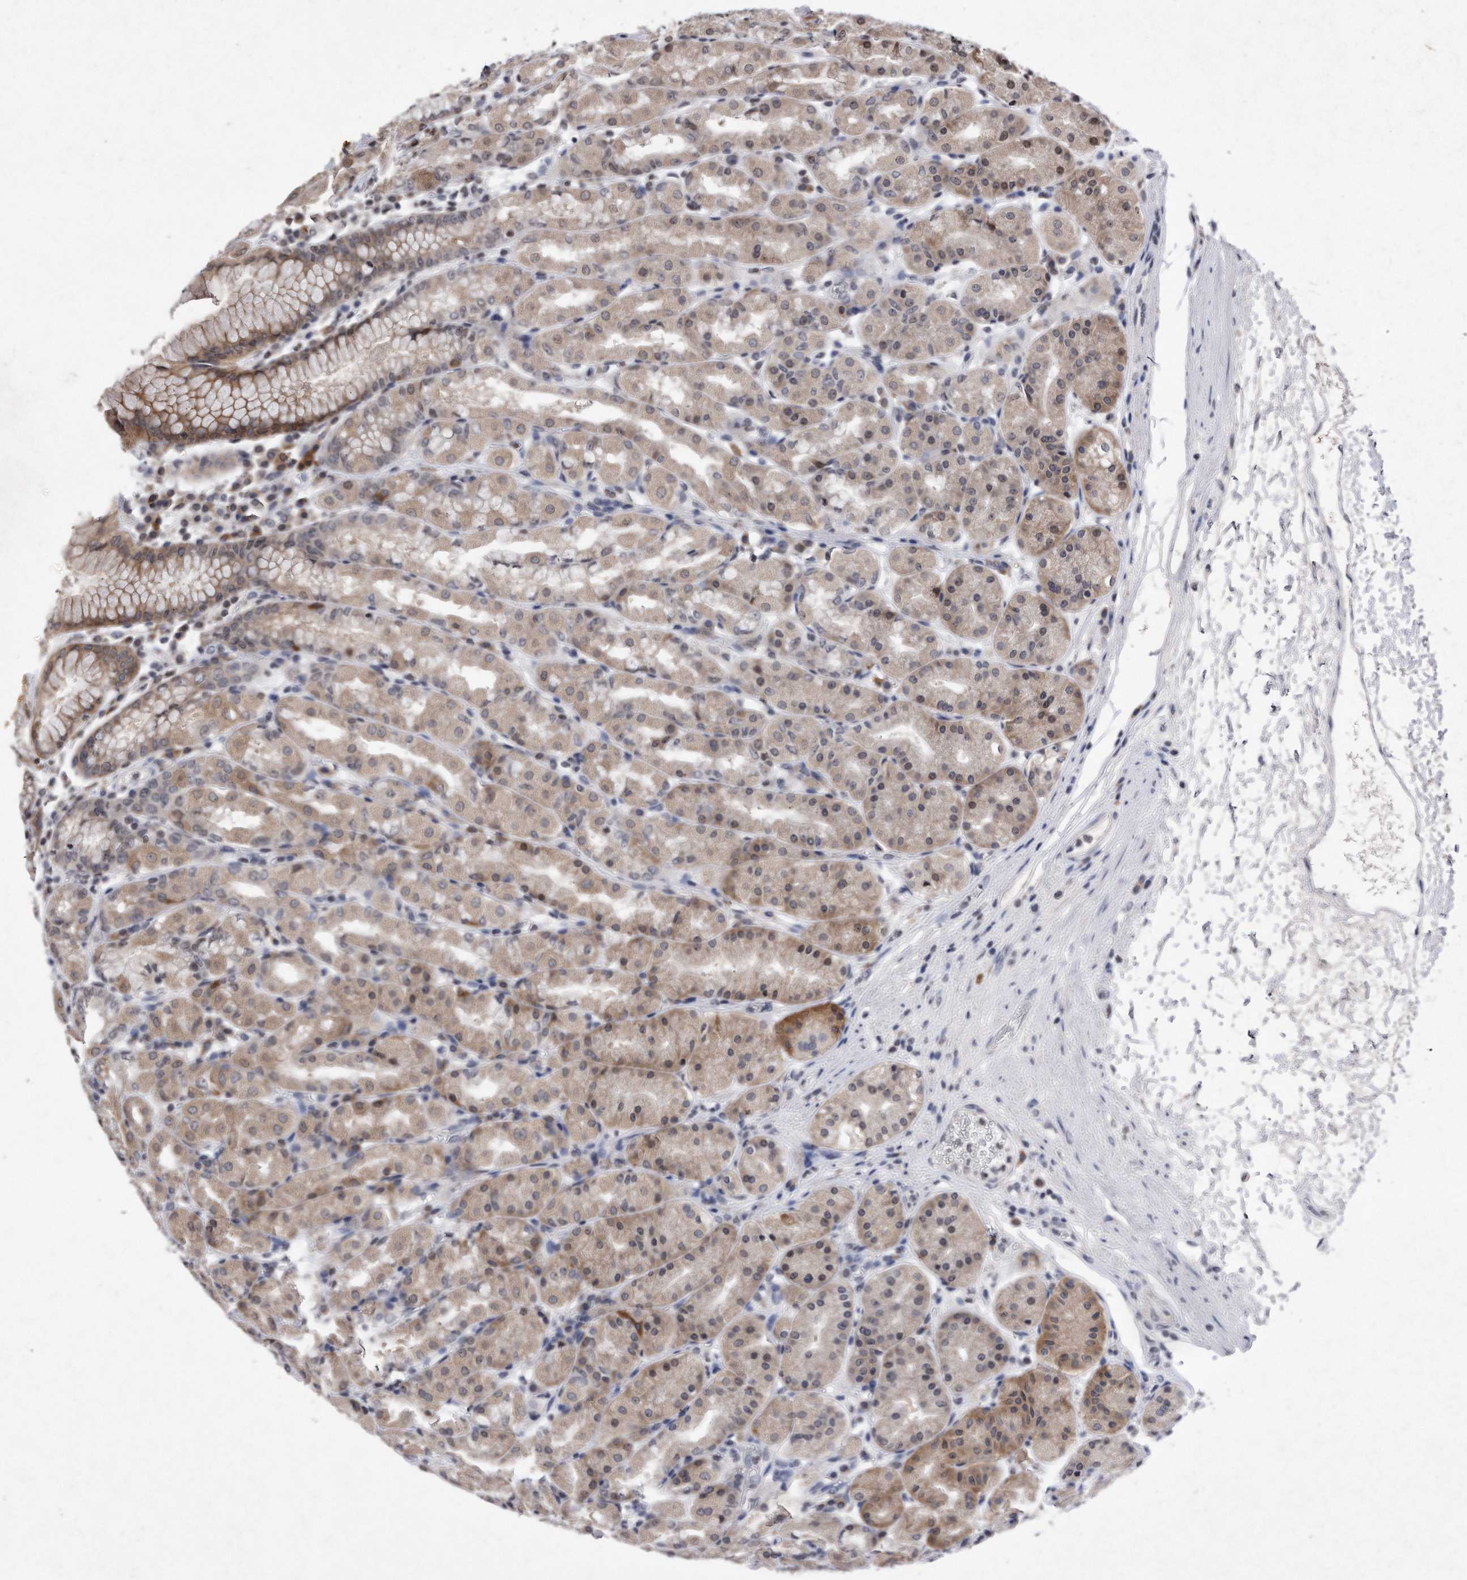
{"staining": {"intensity": "weak", "quantity": "25%-75%", "location": "cytoplasmic/membranous"}, "tissue": "stomach", "cell_type": "Glandular cells", "image_type": "normal", "snomed": [{"axis": "morphology", "description": "Normal tissue, NOS"}, {"axis": "topography", "description": "Stomach"}, {"axis": "topography", "description": "Stomach, lower"}], "caption": "Stomach stained with DAB (3,3'-diaminobenzidine) immunohistochemistry exhibits low levels of weak cytoplasmic/membranous expression in about 25%-75% of glandular cells. The staining is performed using DAB brown chromogen to label protein expression. The nuclei are counter-stained blue using hematoxylin.", "gene": "DAB1", "patient": {"sex": "female", "age": 56}}